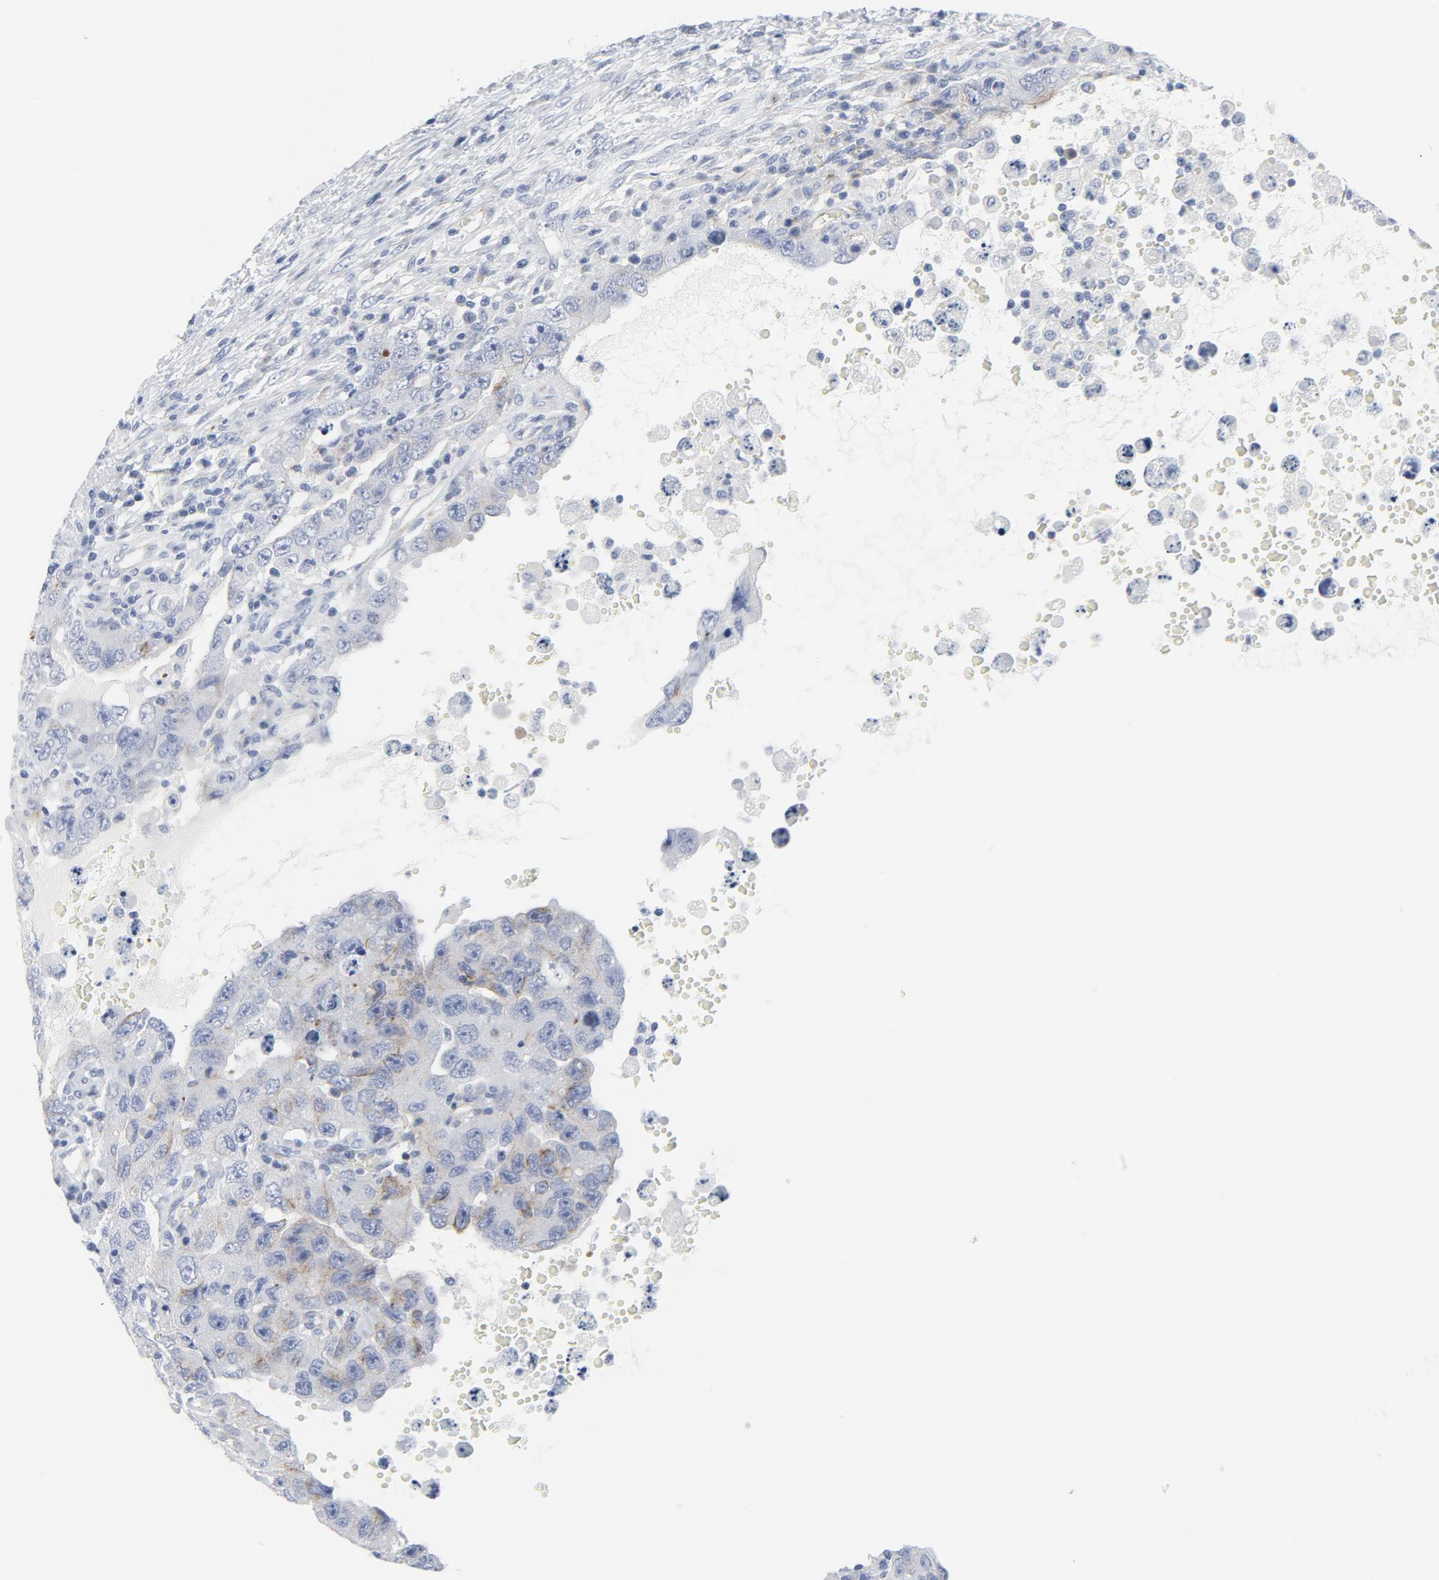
{"staining": {"intensity": "negative", "quantity": "none", "location": "none"}, "tissue": "testis cancer", "cell_type": "Tumor cells", "image_type": "cancer", "snomed": [{"axis": "morphology", "description": "Carcinoma, Embryonal, NOS"}, {"axis": "topography", "description": "Testis"}], "caption": "Immunohistochemical staining of embryonal carcinoma (testis) reveals no significant expression in tumor cells. The staining is performed using DAB brown chromogen with nuclei counter-stained in using hematoxylin.", "gene": "TUBB1", "patient": {"sex": "male", "age": 26}}